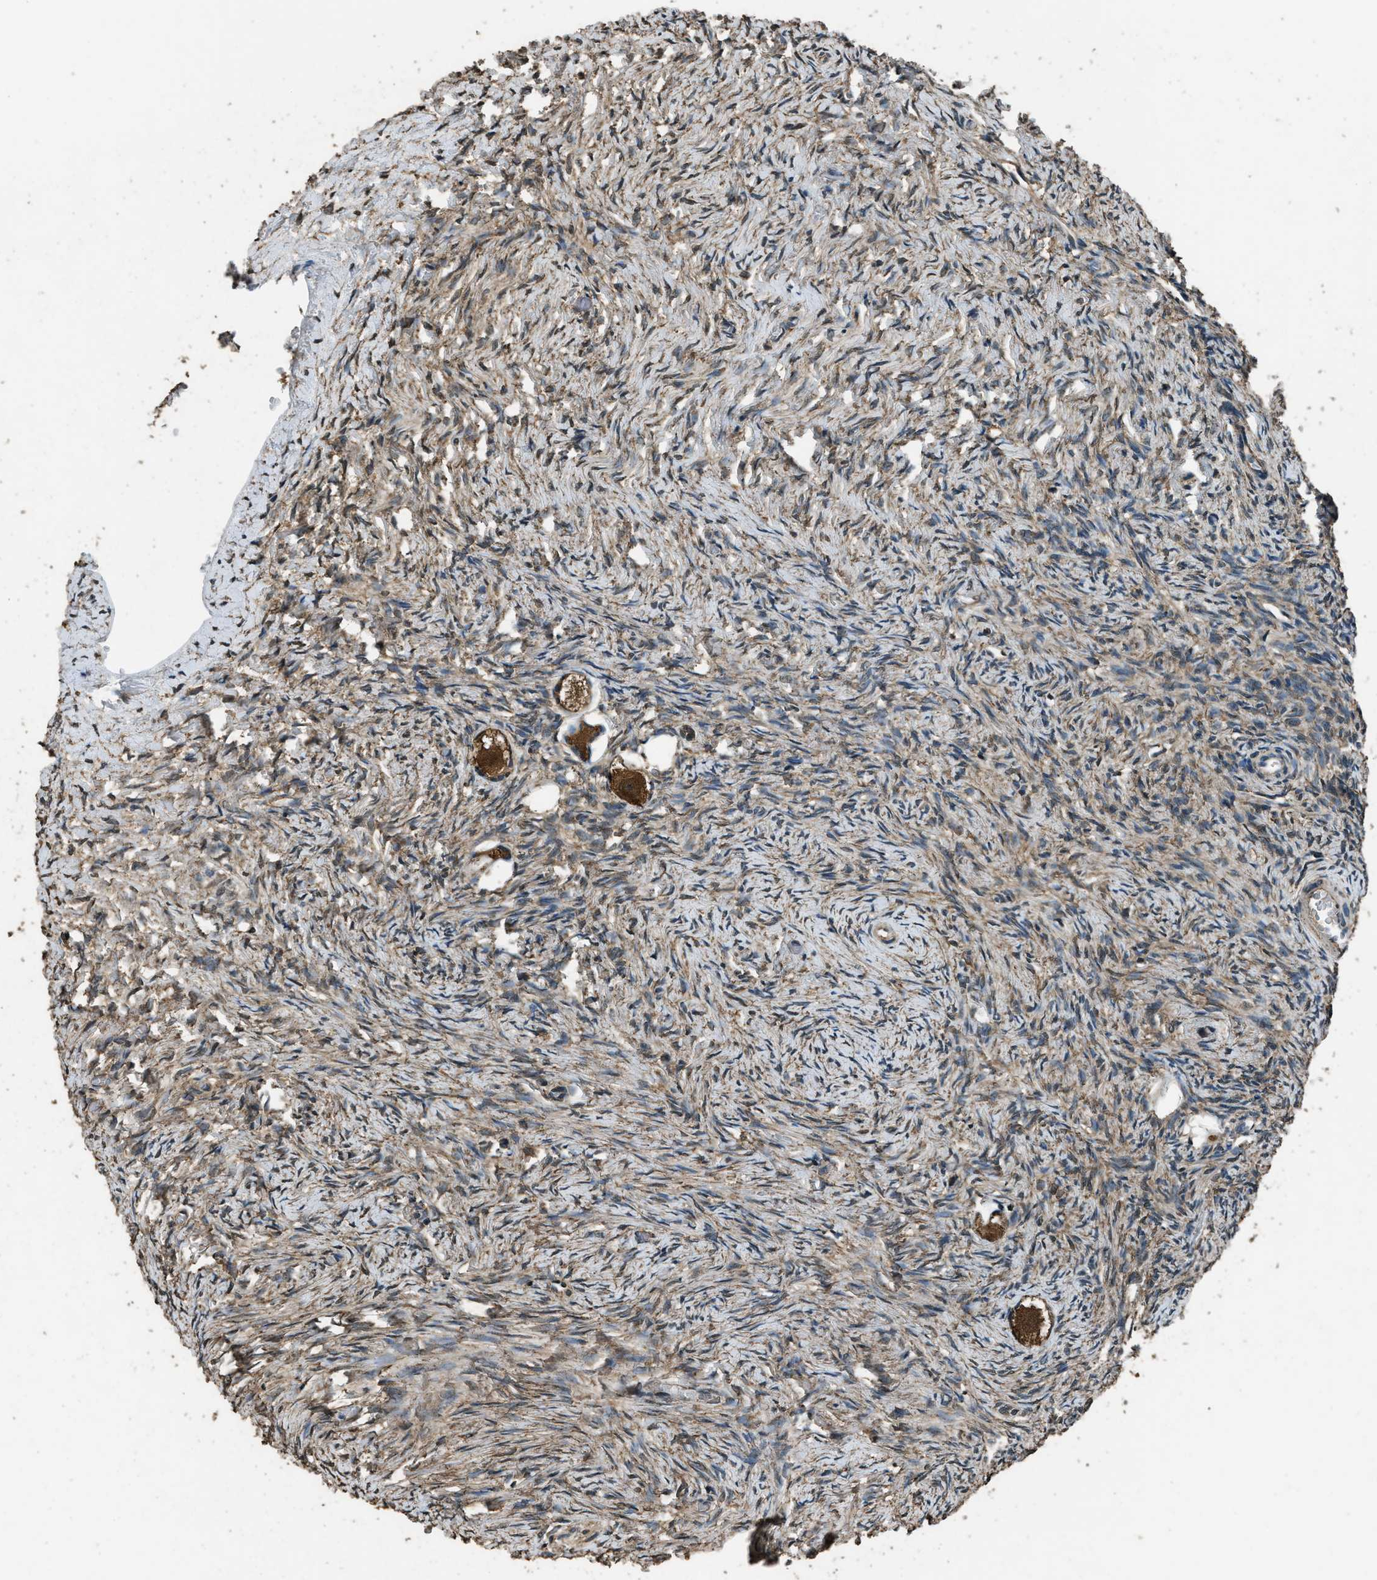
{"staining": {"intensity": "moderate", "quantity": "25%-75%", "location": "cytoplasmic/membranous"}, "tissue": "ovary", "cell_type": "Follicle cells", "image_type": "normal", "snomed": [{"axis": "morphology", "description": "Normal tissue, NOS"}, {"axis": "topography", "description": "Ovary"}], "caption": "A brown stain highlights moderate cytoplasmic/membranous expression of a protein in follicle cells of normal ovary. Nuclei are stained in blue.", "gene": "SALL3", "patient": {"sex": "female", "age": 27}}